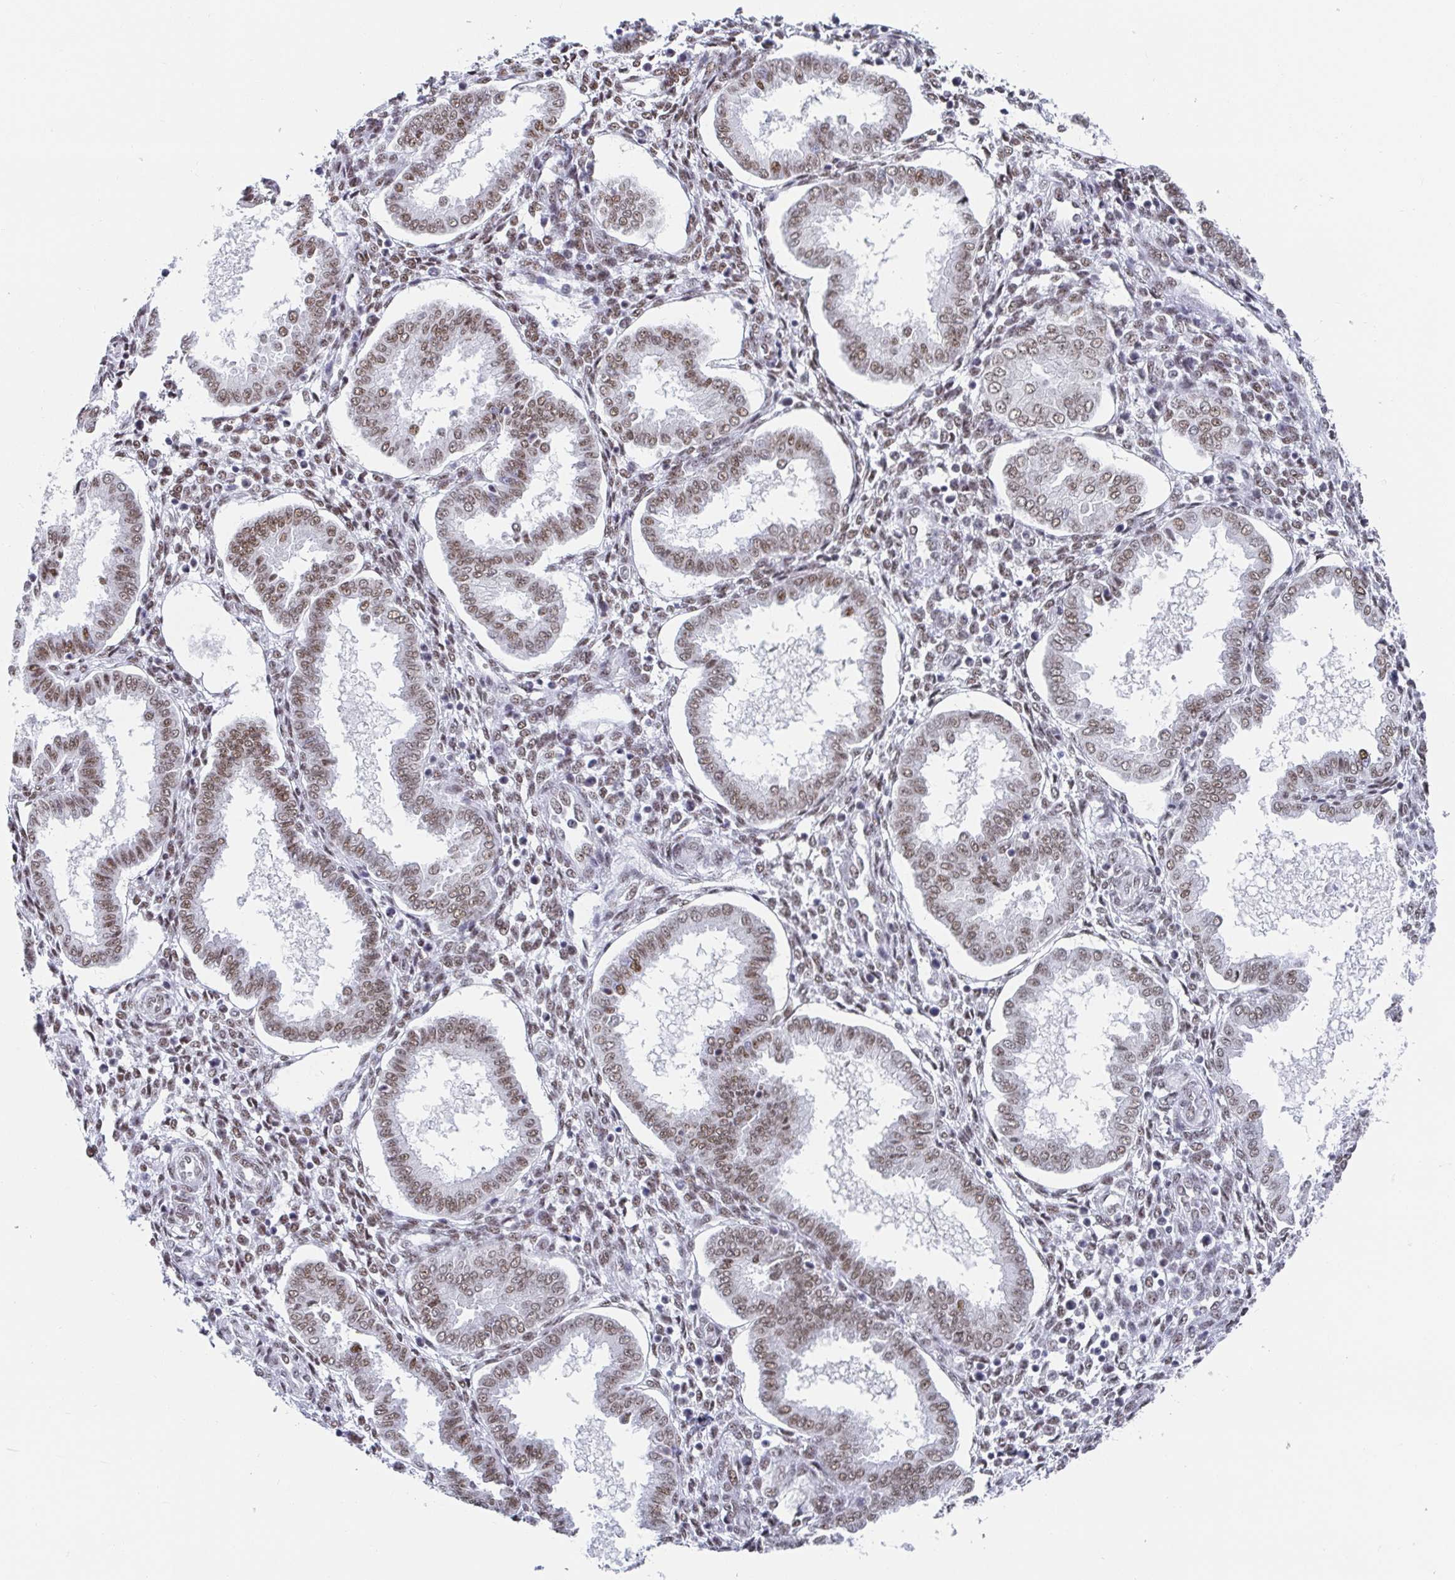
{"staining": {"intensity": "moderate", "quantity": "25%-75%", "location": "nuclear"}, "tissue": "endometrium", "cell_type": "Cells in endometrial stroma", "image_type": "normal", "snomed": [{"axis": "morphology", "description": "Normal tissue, NOS"}, {"axis": "topography", "description": "Endometrium"}], "caption": "Immunohistochemical staining of normal human endometrium shows 25%-75% levels of moderate nuclear protein positivity in about 25%-75% of cells in endometrial stroma. The protein of interest is shown in brown color, while the nuclei are stained blue.", "gene": "SLC7A10", "patient": {"sex": "female", "age": 24}}